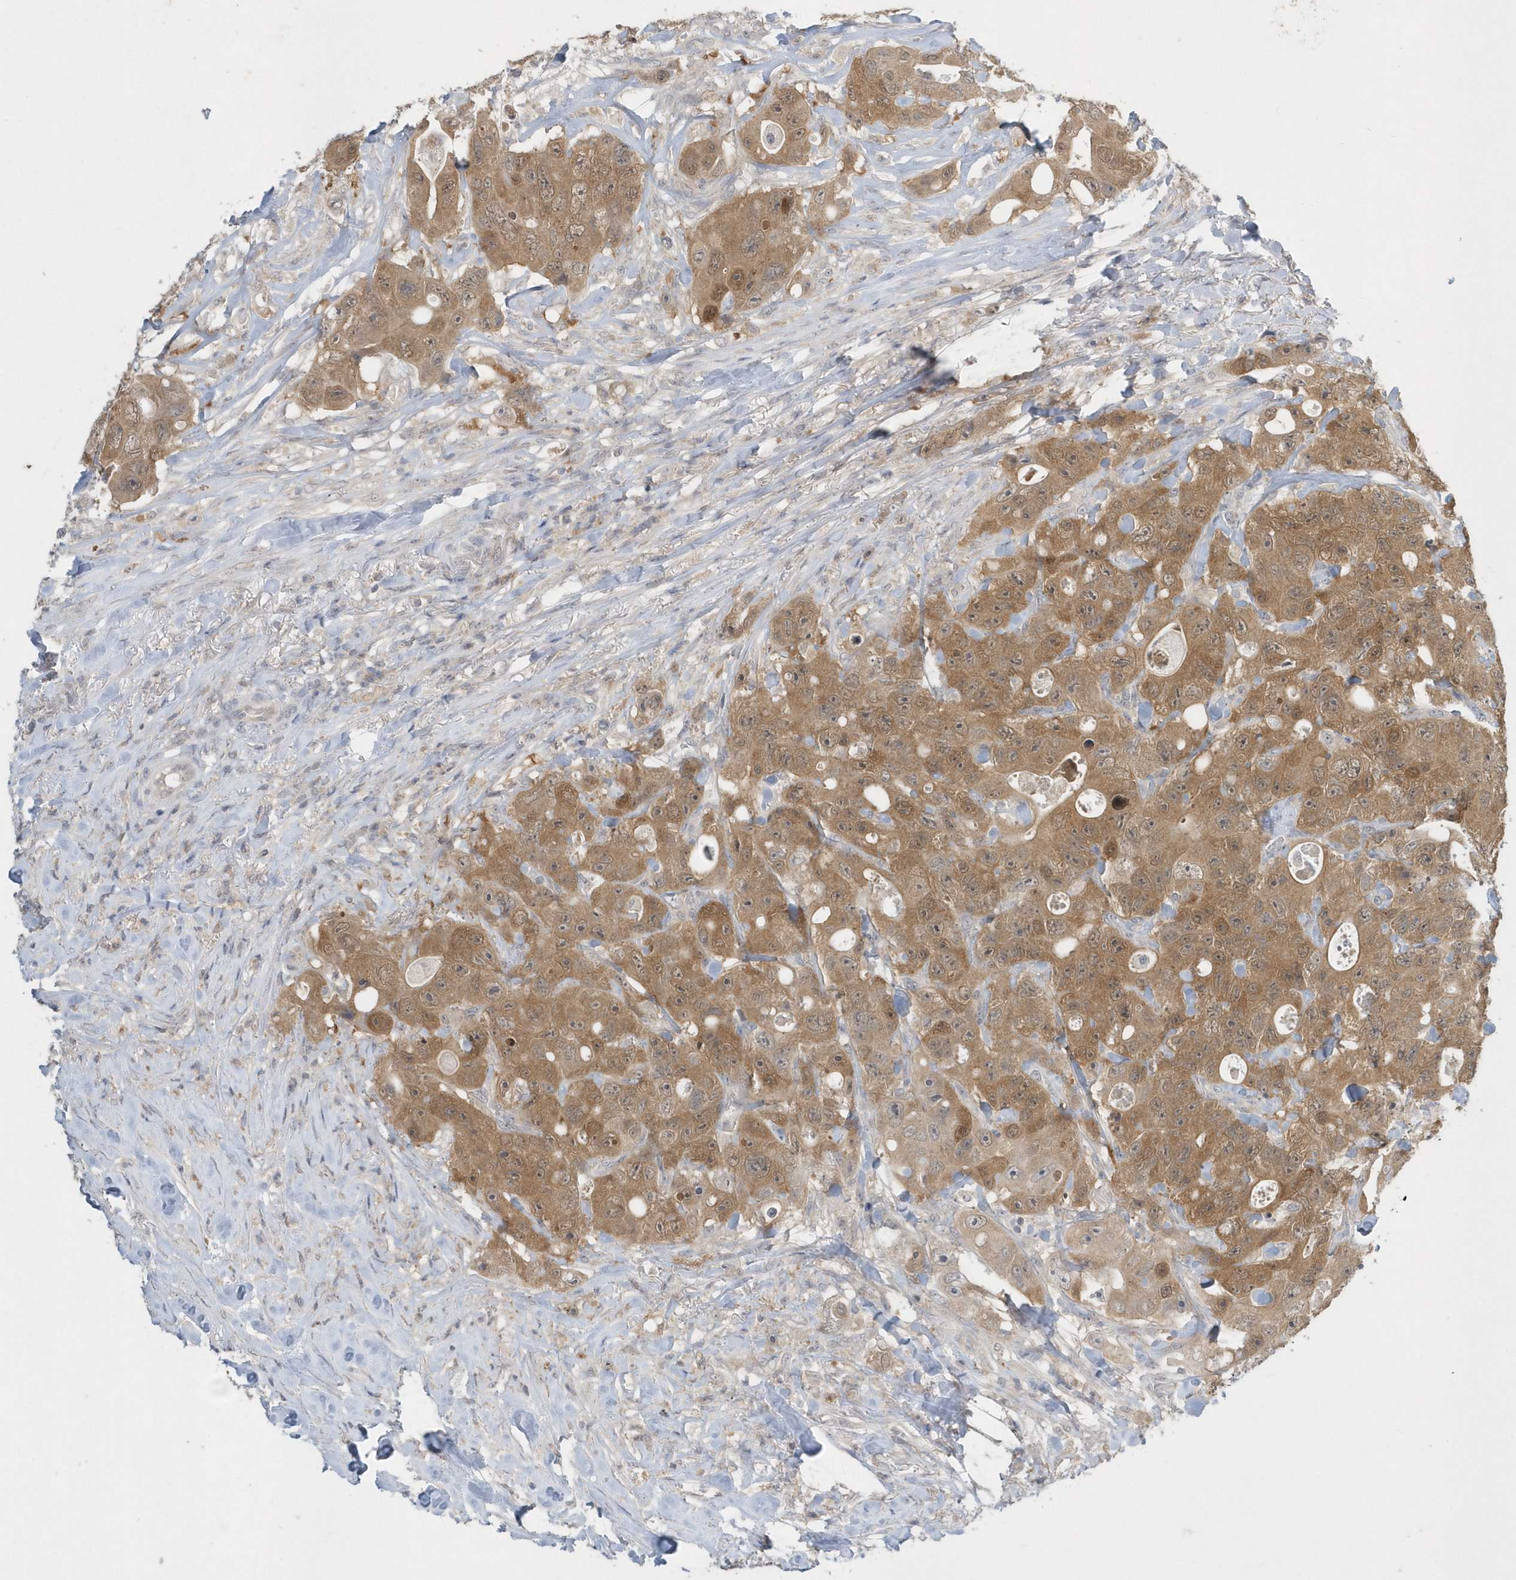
{"staining": {"intensity": "moderate", "quantity": ">75%", "location": "cytoplasmic/membranous"}, "tissue": "colorectal cancer", "cell_type": "Tumor cells", "image_type": "cancer", "snomed": [{"axis": "morphology", "description": "Adenocarcinoma, NOS"}, {"axis": "topography", "description": "Colon"}], "caption": "Protein expression analysis of colorectal adenocarcinoma demonstrates moderate cytoplasmic/membranous expression in approximately >75% of tumor cells.", "gene": "AKR7A2", "patient": {"sex": "female", "age": 46}}